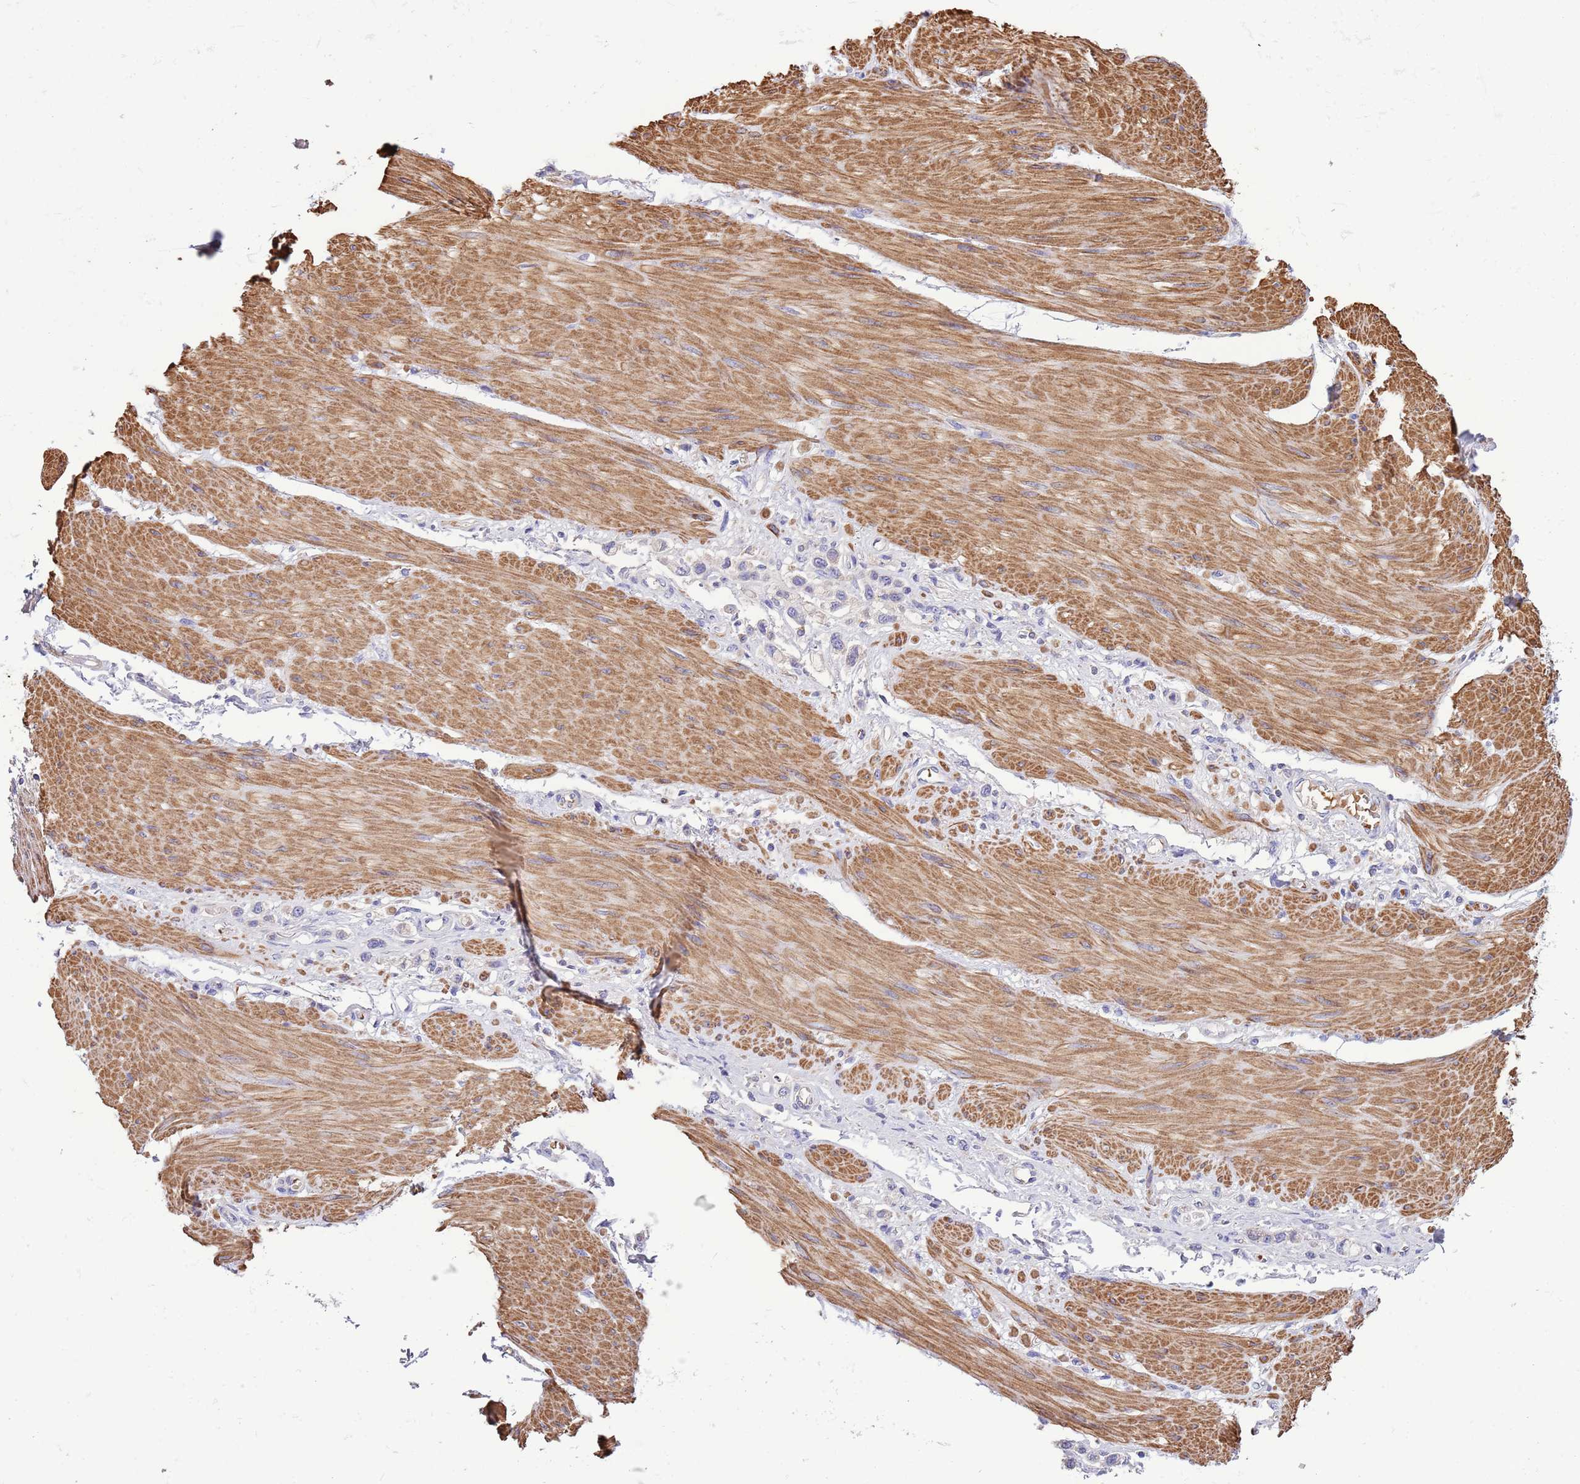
{"staining": {"intensity": "negative", "quantity": "none", "location": "none"}, "tissue": "stomach cancer", "cell_type": "Tumor cells", "image_type": "cancer", "snomed": [{"axis": "morphology", "description": "Adenocarcinoma, NOS"}, {"axis": "topography", "description": "Stomach"}], "caption": "High magnification brightfield microscopy of adenocarcinoma (stomach) stained with DAB (3,3'-diaminobenzidine) (brown) and counterstained with hematoxylin (blue): tumor cells show no significant expression.", "gene": "PIGA", "patient": {"sex": "female", "age": 65}}